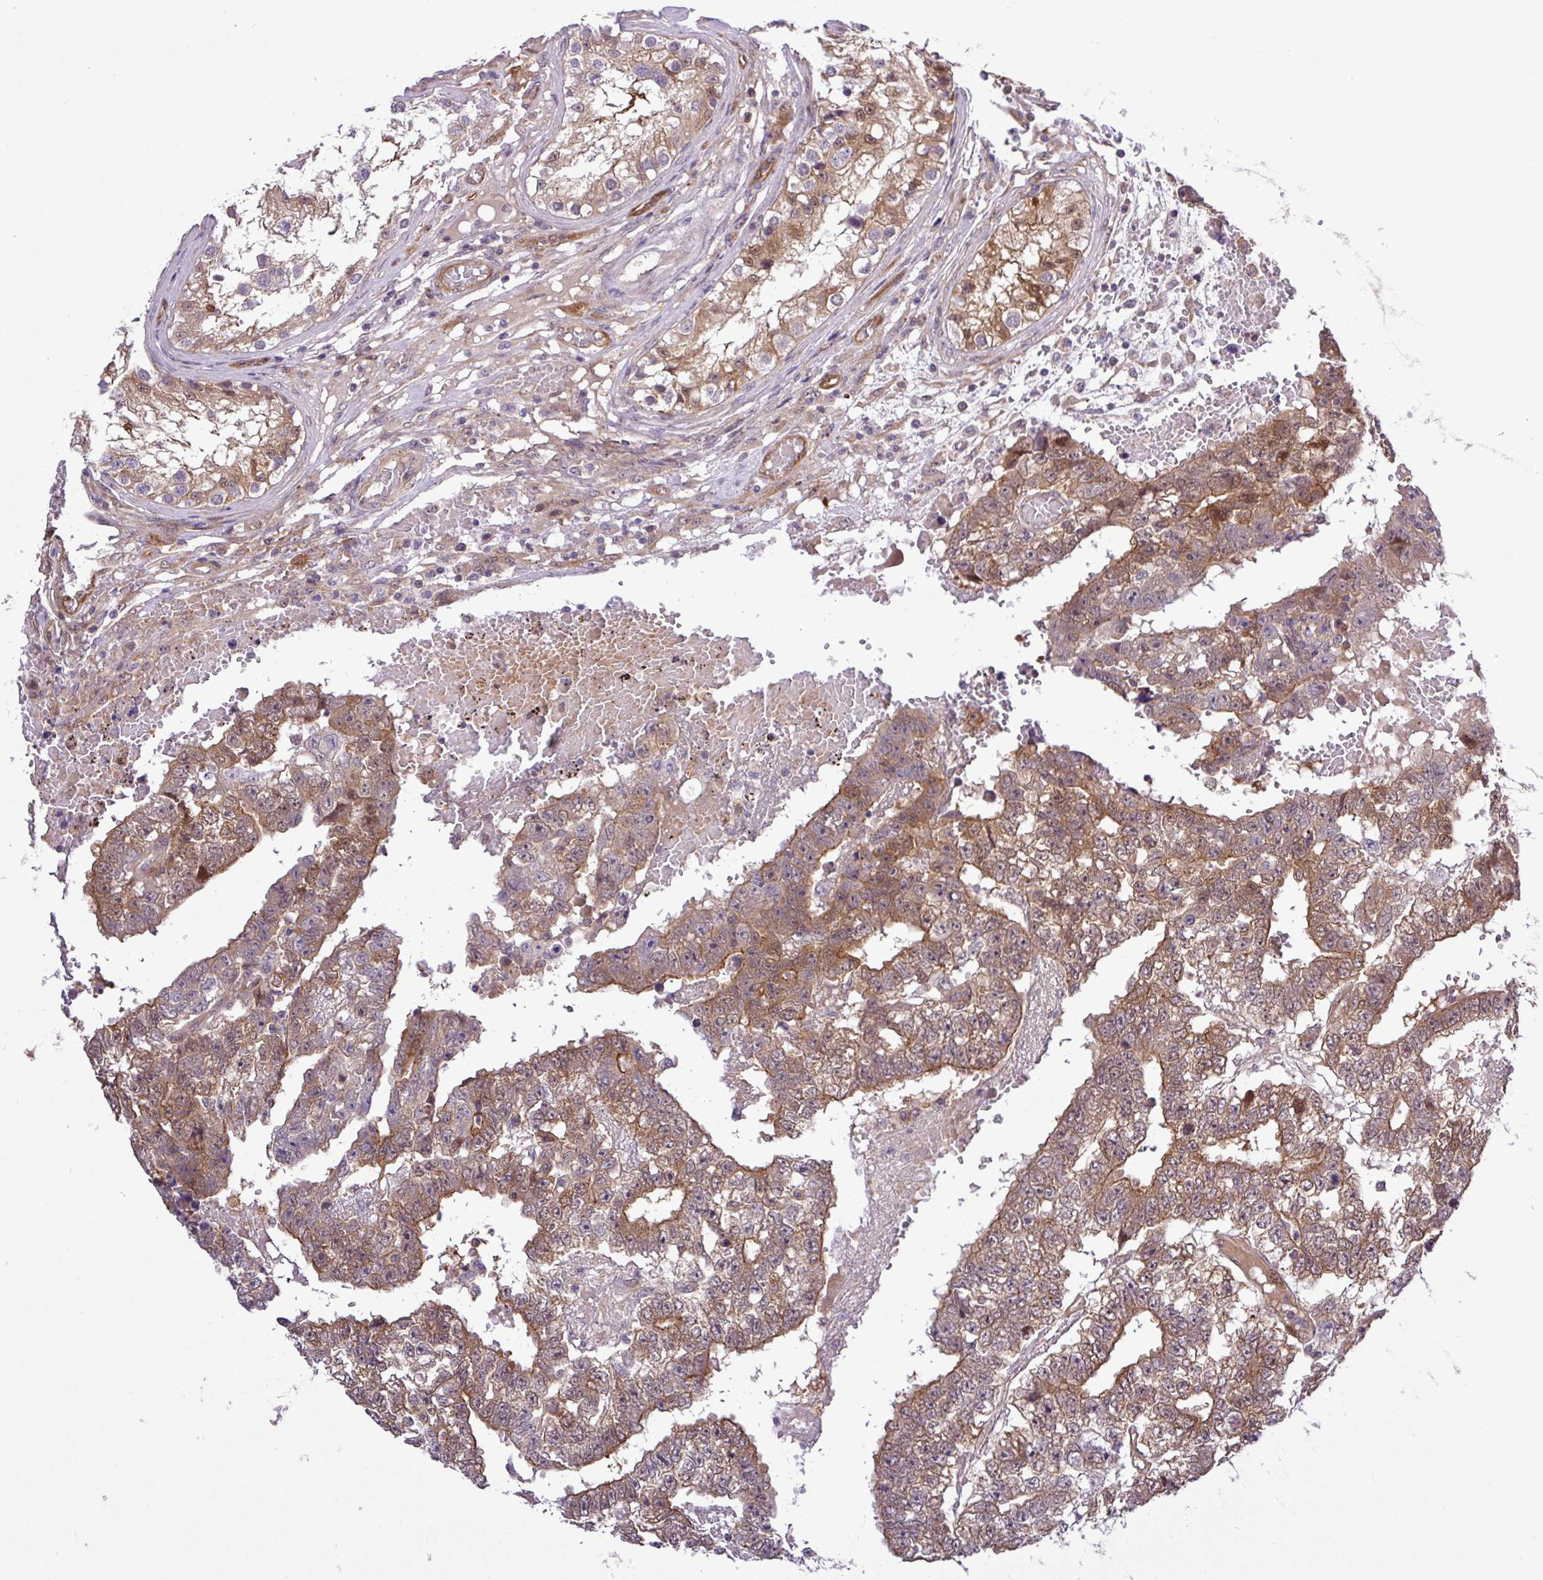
{"staining": {"intensity": "moderate", "quantity": ">75%", "location": "cytoplasmic/membranous"}, "tissue": "testis cancer", "cell_type": "Tumor cells", "image_type": "cancer", "snomed": [{"axis": "morphology", "description": "Carcinoma, Embryonal, NOS"}, {"axis": "topography", "description": "Testis"}], "caption": "An image showing moderate cytoplasmic/membranous expression in about >75% of tumor cells in embryonal carcinoma (testis), as visualized by brown immunohistochemical staining.", "gene": "CARHSP1", "patient": {"sex": "male", "age": 25}}